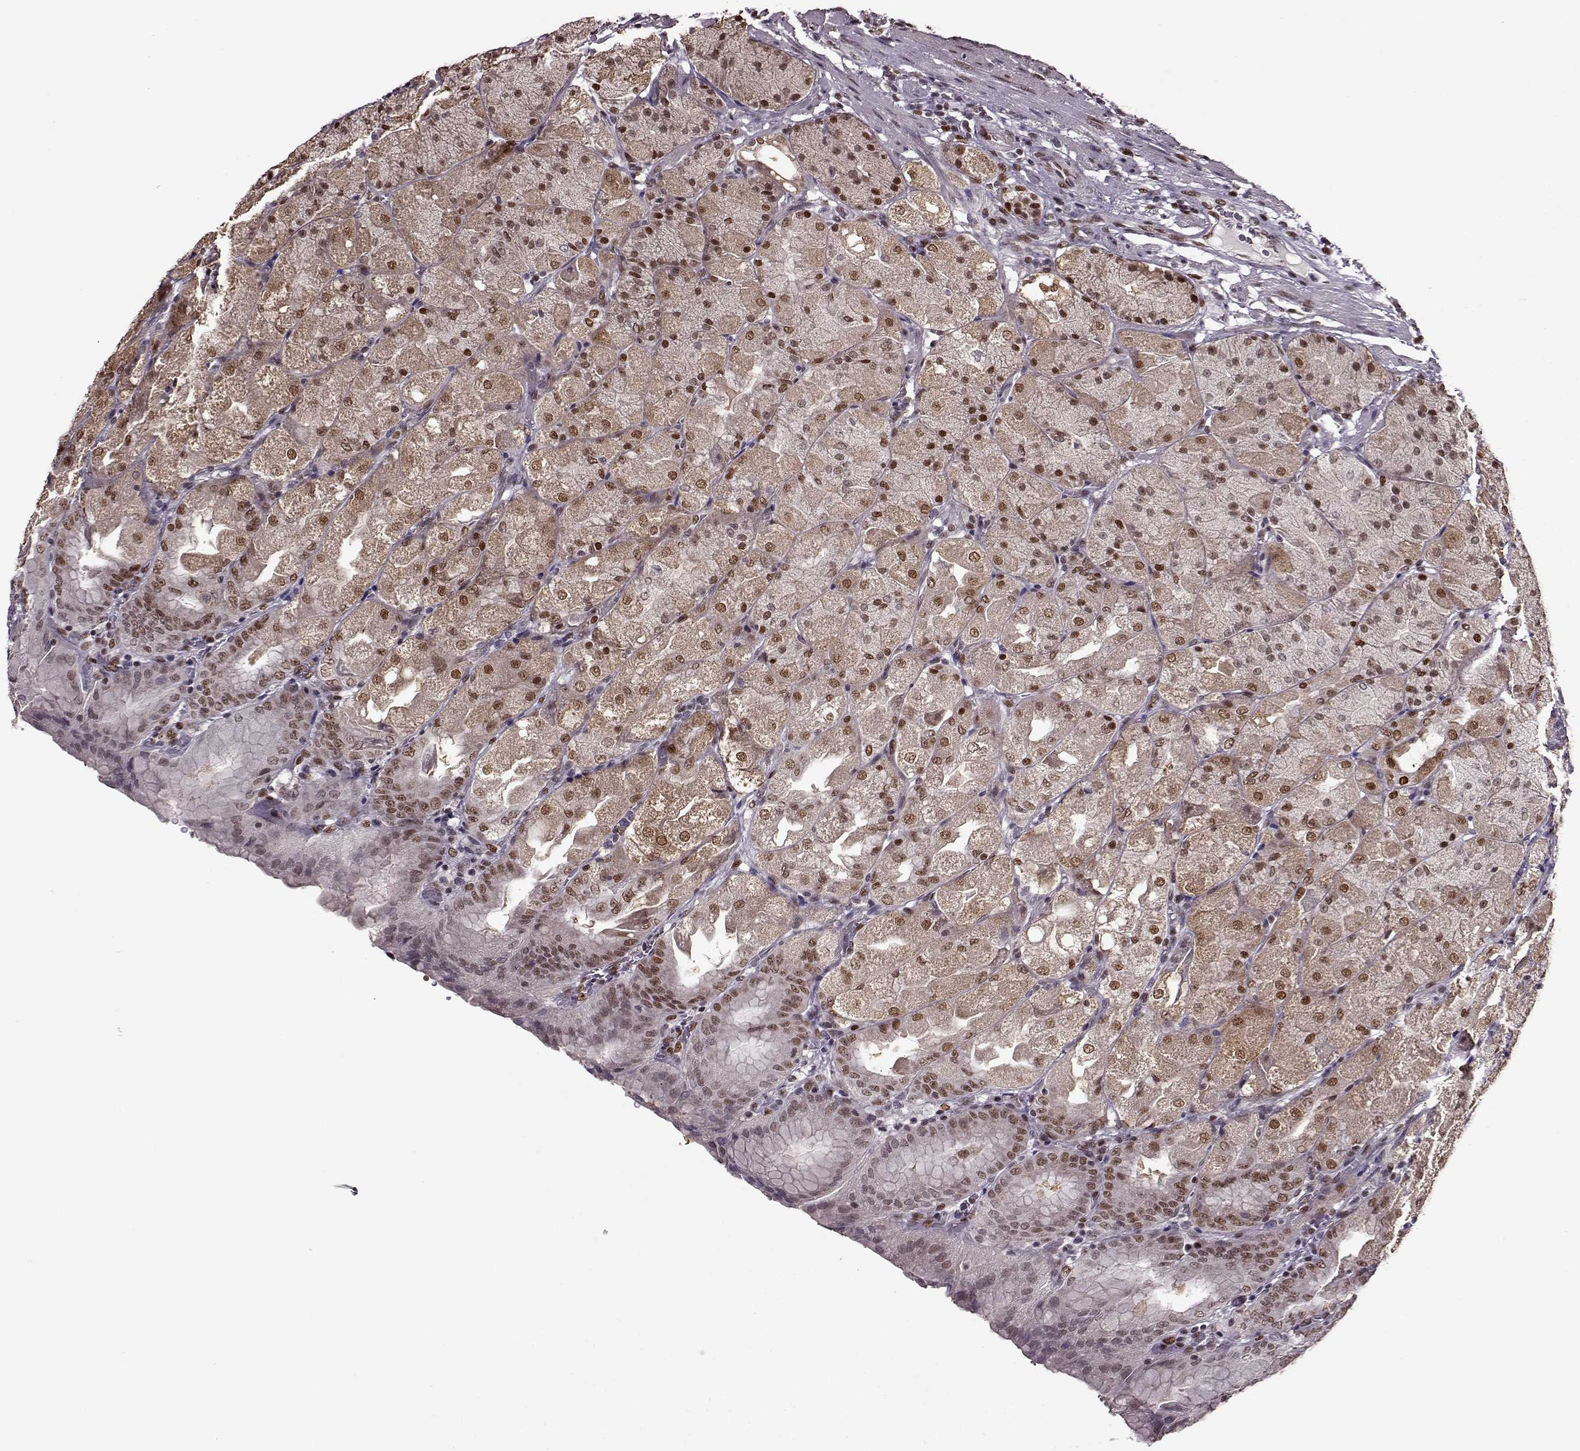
{"staining": {"intensity": "moderate", "quantity": ">75%", "location": "nuclear"}, "tissue": "stomach", "cell_type": "Glandular cells", "image_type": "normal", "snomed": [{"axis": "morphology", "description": "Normal tissue, NOS"}, {"axis": "topography", "description": "Stomach, upper"}, {"axis": "topography", "description": "Stomach"}, {"axis": "topography", "description": "Stomach, lower"}], "caption": "Stomach stained with DAB IHC displays medium levels of moderate nuclear expression in approximately >75% of glandular cells. (IHC, brightfield microscopy, high magnification).", "gene": "FTO", "patient": {"sex": "male", "age": 62}}